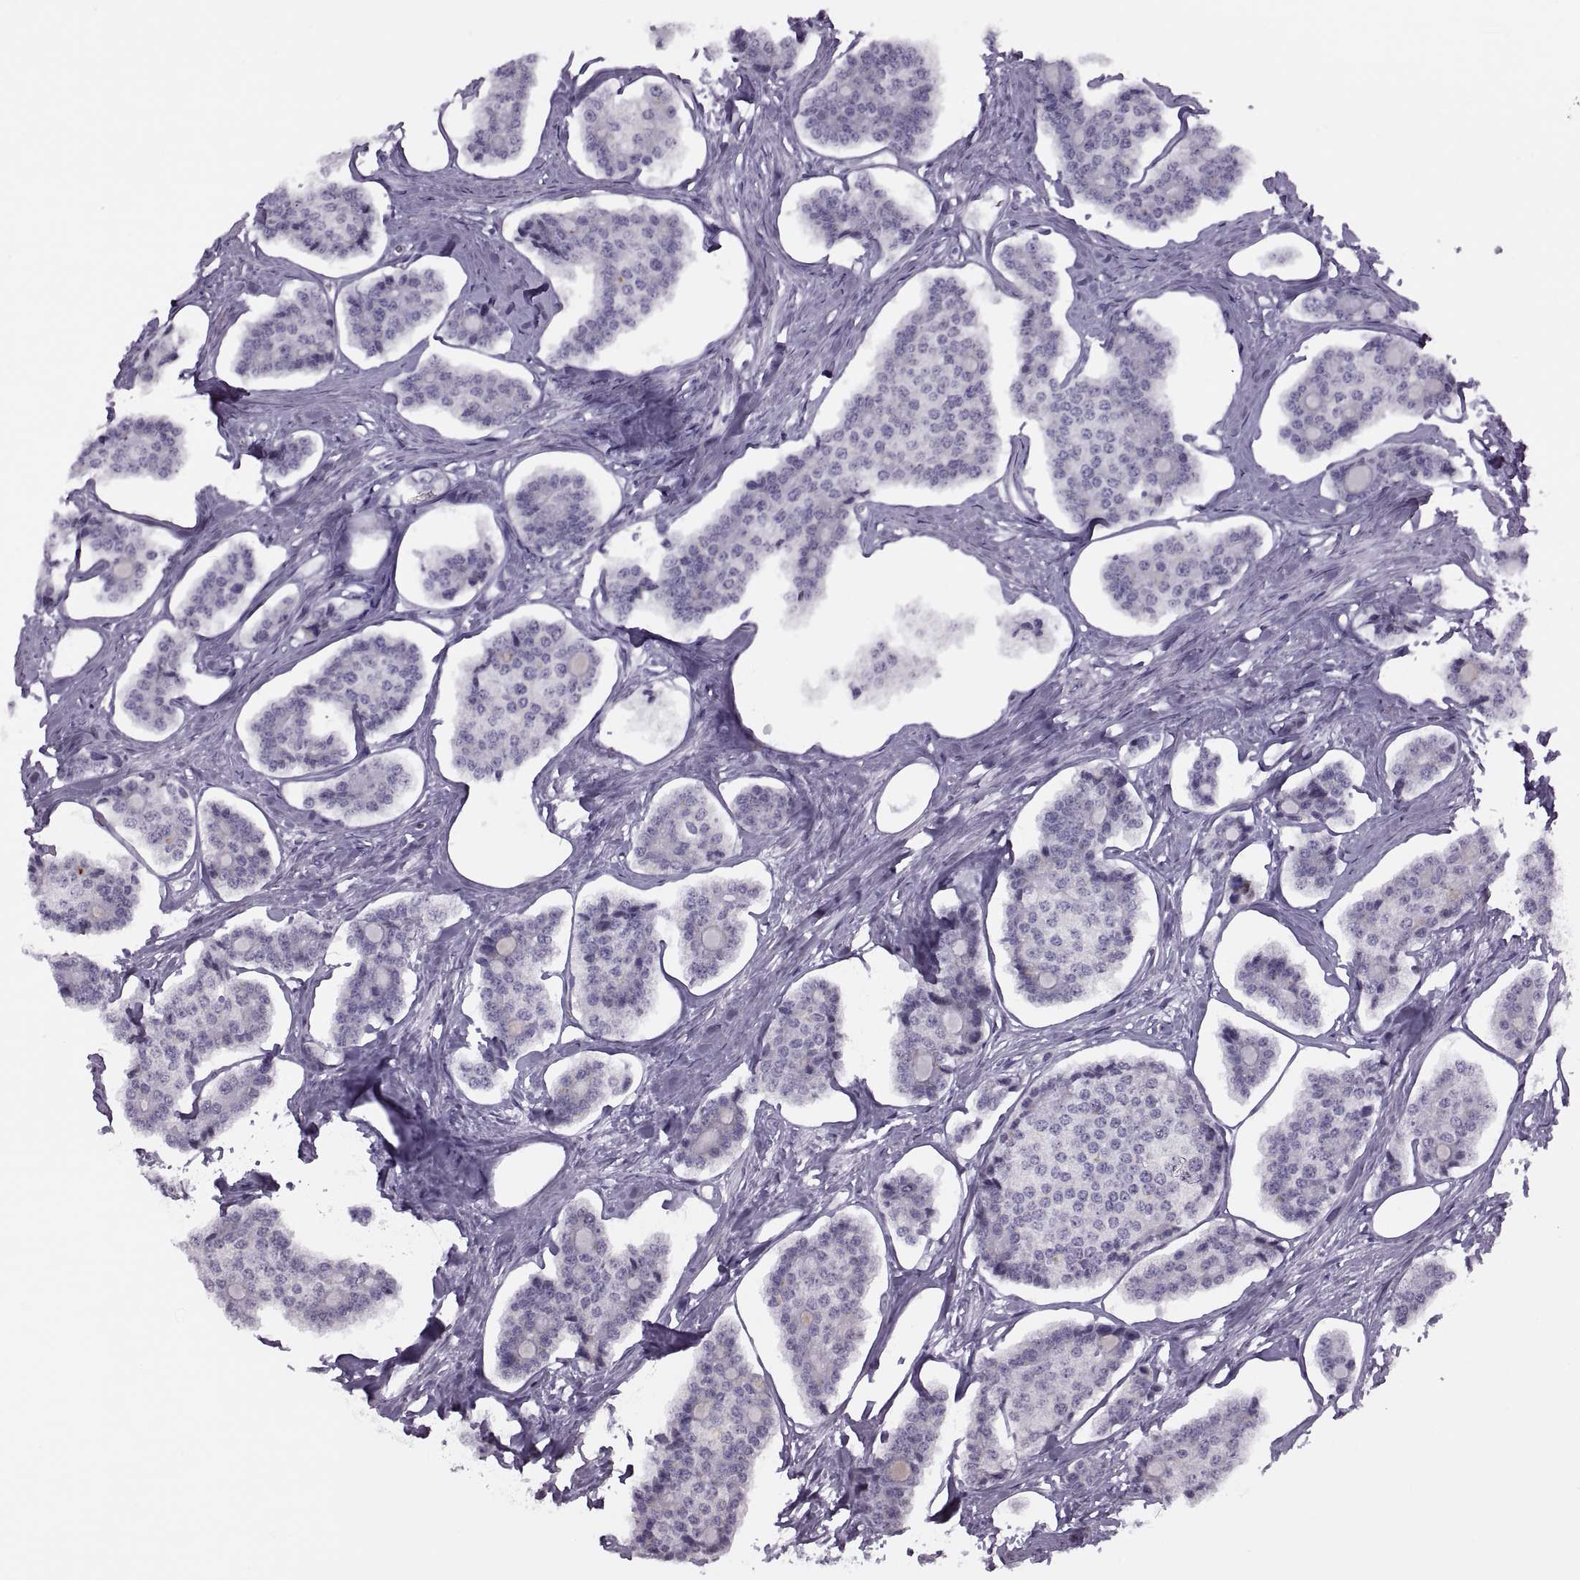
{"staining": {"intensity": "negative", "quantity": "none", "location": "none"}, "tissue": "carcinoid", "cell_type": "Tumor cells", "image_type": "cancer", "snomed": [{"axis": "morphology", "description": "Carcinoid, malignant, NOS"}, {"axis": "topography", "description": "Small intestine"}], "caption": "This is an immunohistochemistry histopathology image of carcinoid (malignant). There is no expression in tumor cells.", "gene": "FAM24A", "patient": {"sex": "female", "age": 65}}